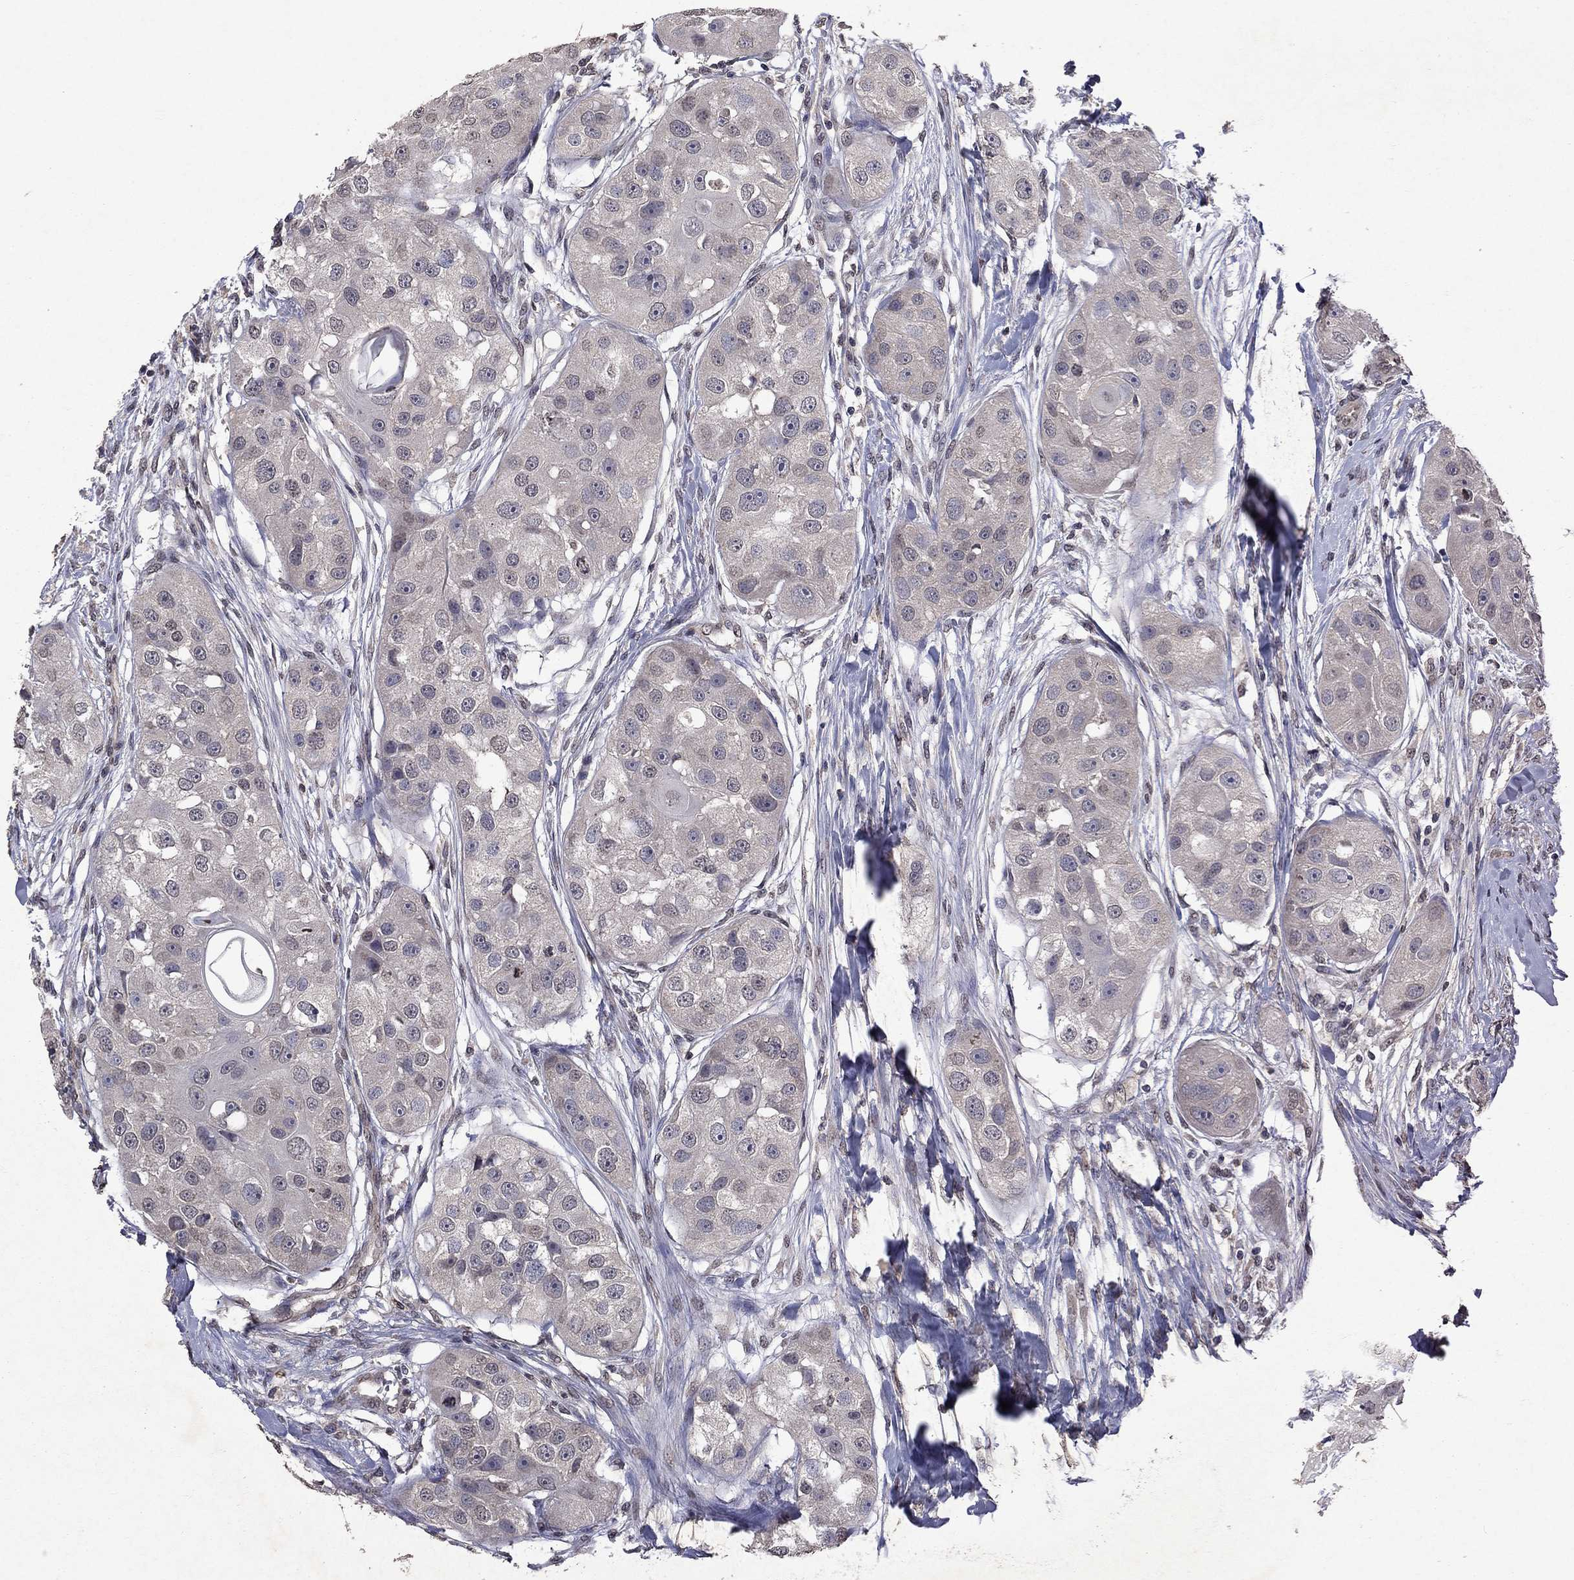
{"staining": {"intensity": "negative", "quantity": "none", "location": "none"}, "tissue": "head and neck cancer", "cell_type": "Tumor cells", "image_type": "cancer", "snomed": [{"axis": "morphology", "description": "Normal tissue, NOS"}, {"axis": "morphology", "description": "Squamous cell carcinoma, NOS"}, {"axis": "topography", "description": "Skeletal muscle"}, {"axis": "topography", "description": "Head-Neck"}], "caption": "A histopathology image of human head and neck cancer (squamous cell carcinoma) is negative for staining in tumor cells. Brightfield microscopy of immunohistochemistry stained with DAB (brown) and hematoxylin (blue), captured at high magnification.", "gene": "TTC38", "patient": {"sex": "male", "age": 51}}